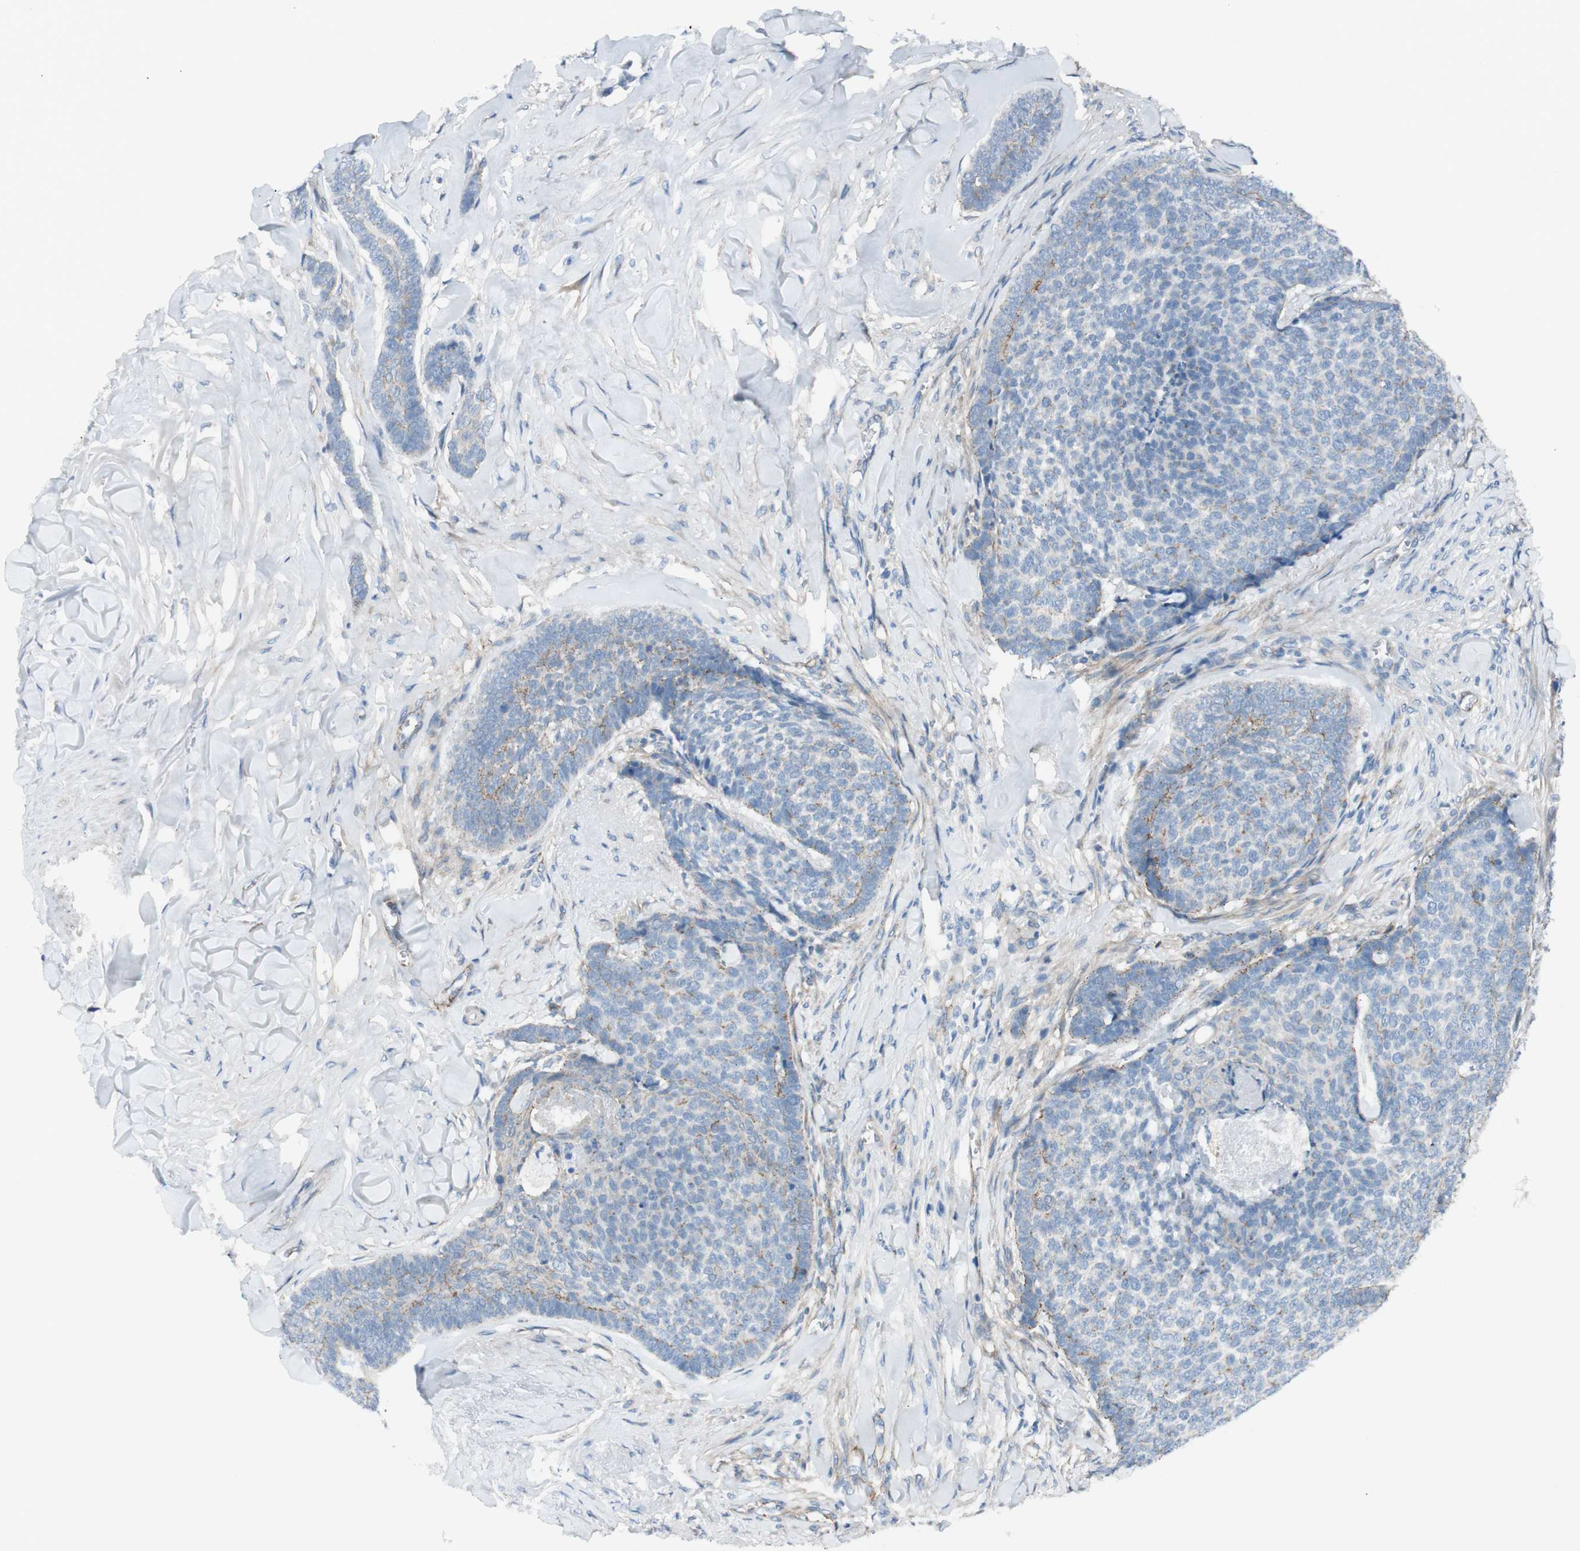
{"staining": {"intensity": "negative", "quantity": "none", "location": "none"}, "tissue": "skin cancer", "cell_type": "Tumor cells", "image_type": "cancer", "snomed": [{"axis": "morphology", "description": "Basal cell carcinoma"}, {"axis": "topography", "description": "Skin"}], "caption": "Immunohistochemical staining of human skin cancer demonstrates no significant expression in tumor cells. (DAB (3,3'-diaminobenzidine) immunohistochemistry with hematoxylin counter stain).", "gene": "TJP1", "patient": {"sex": "male", "age": 84}}